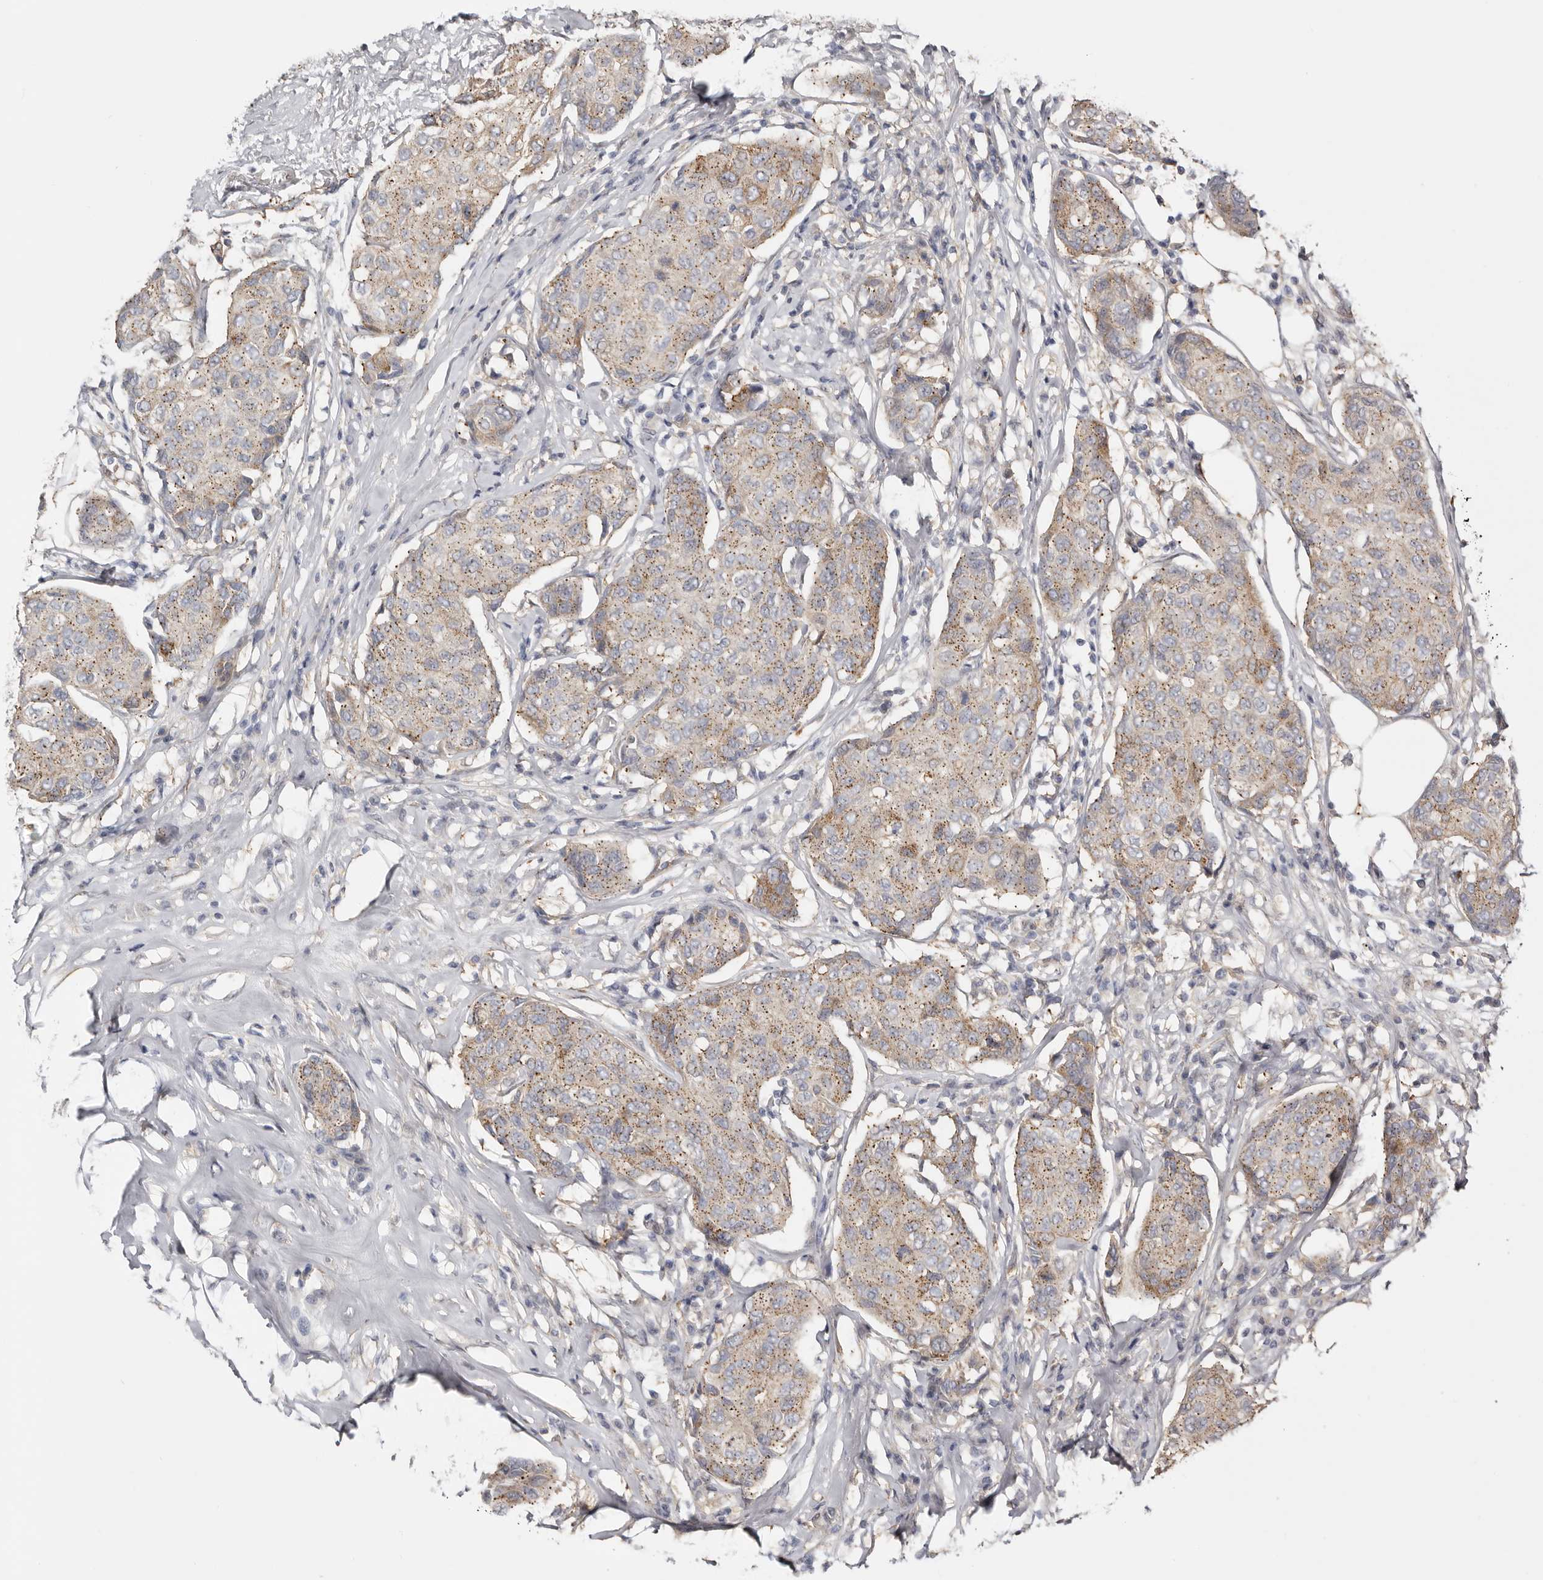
{"staining": {"intensity": "moderate", "quantity": ">75%", "location": "cytoplasmic/membranous"}, "tissue": "breast cancer", "cell_type": "Tumor cells", "image_type": "cancer", "snomed": [{"axis": "morphology", "description": "Duct carcinoma"}, {"axis": "topography", "description": "Breast"}], "caption": "IHC micrograph of breast cancer (invasive ductal carcinoma) stained for a protein (brown), which displays medium levels of moderate cytoplasmic/membranous positivity in about >75% of tumor cells.", "gene": "MSRB2", "patient": {"sex": "female", "age": 80}}